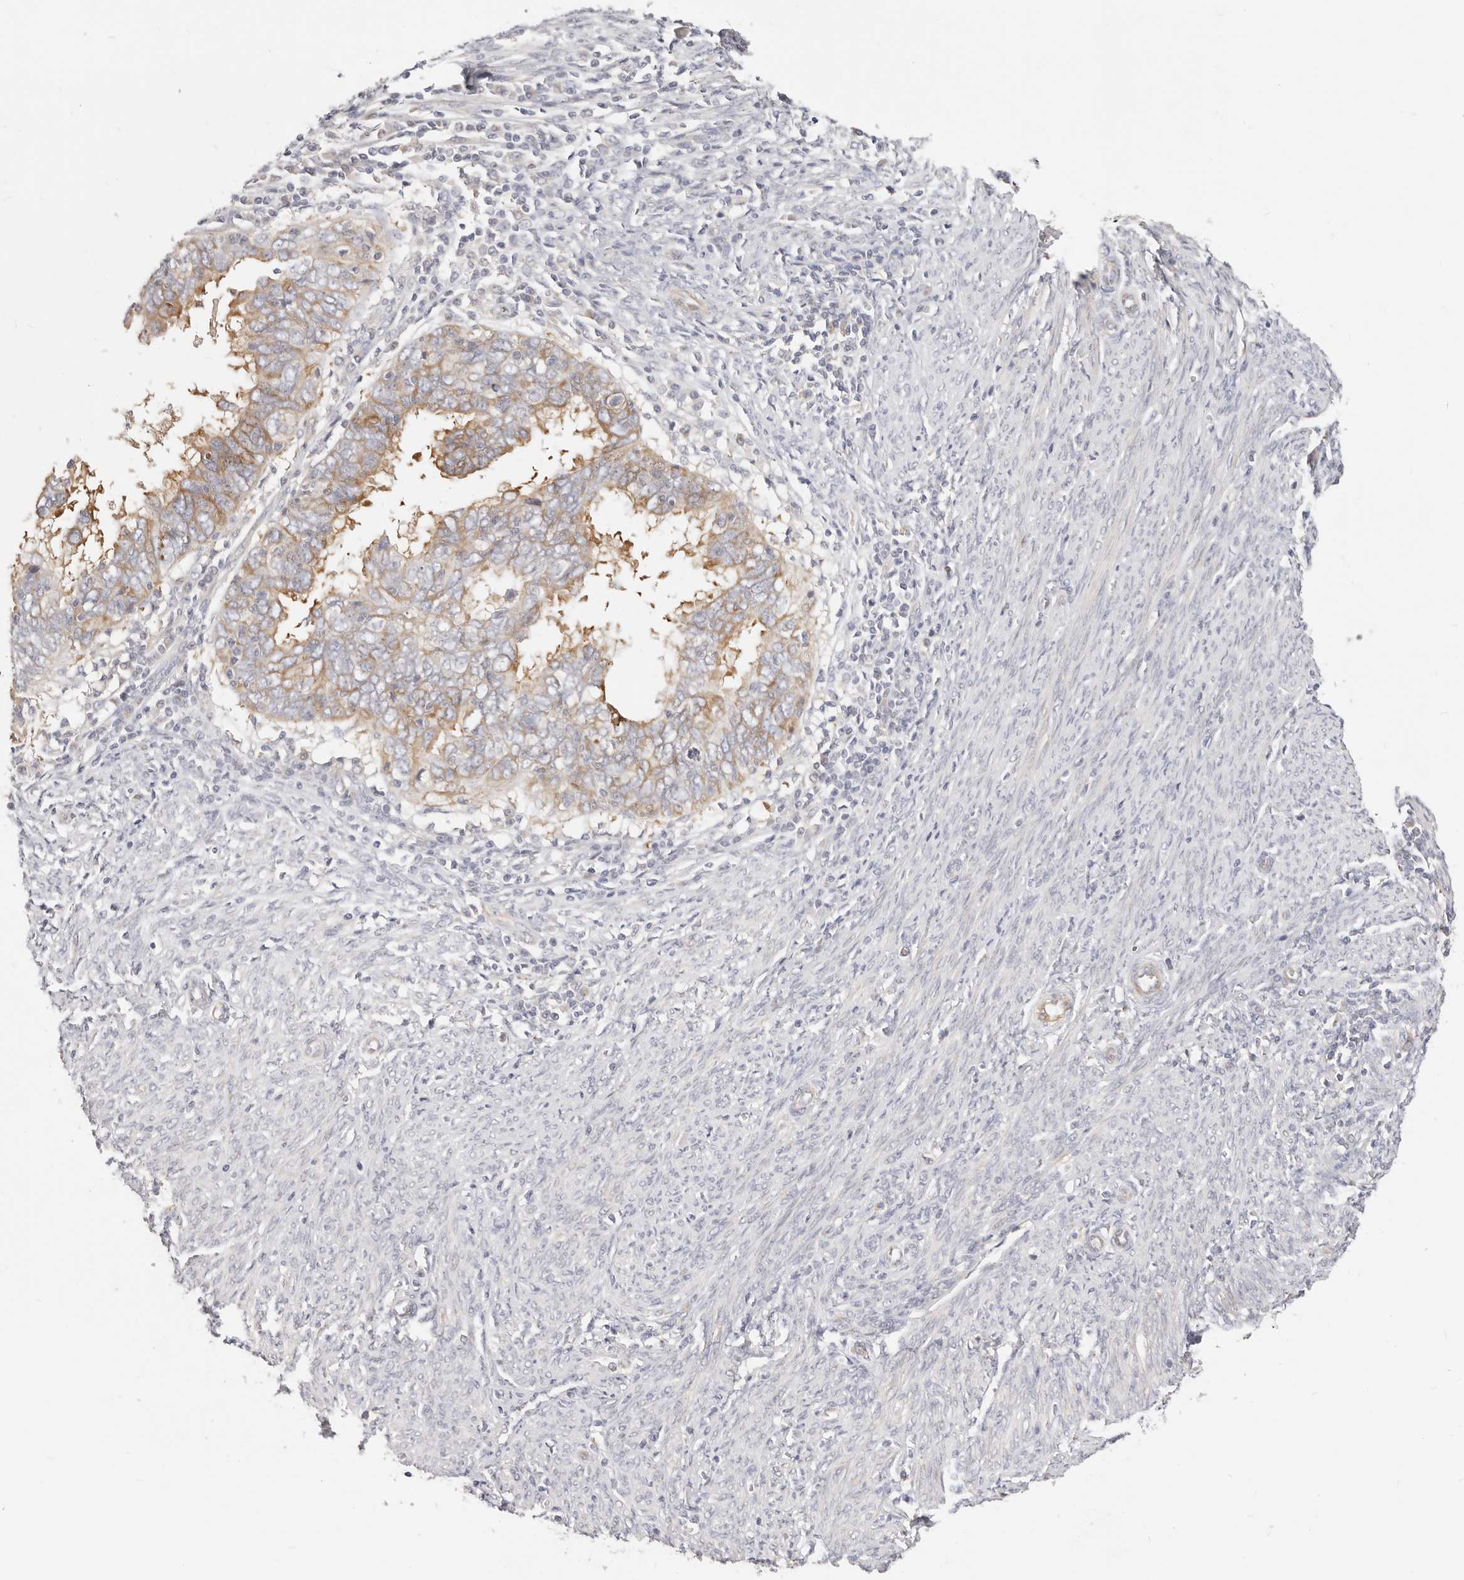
{"staining": {"intensity": "moderate", "quantity": "25%-75%", "location": "cytoplasmic/membranous"}, "tissue": "endometrial cancer", "cell_type": "Tumor cells", "image_type": "cancer", "snomed": [{"axis": "morphology", "description": "Adenocarcinoma, NOS"}, {"axis": "topography", "description": "Uterus"}], "caption": "A high-resolution photomicrograph shows immunohistochemistry staining of endometrial cancer (adenocarcinoma), which shows moderate cytoplasmic/membranous positivity in about 25%-75% of tumor cells.", "gene": "DTNBP1", "patient": {"sex": "female", "age": 77}}